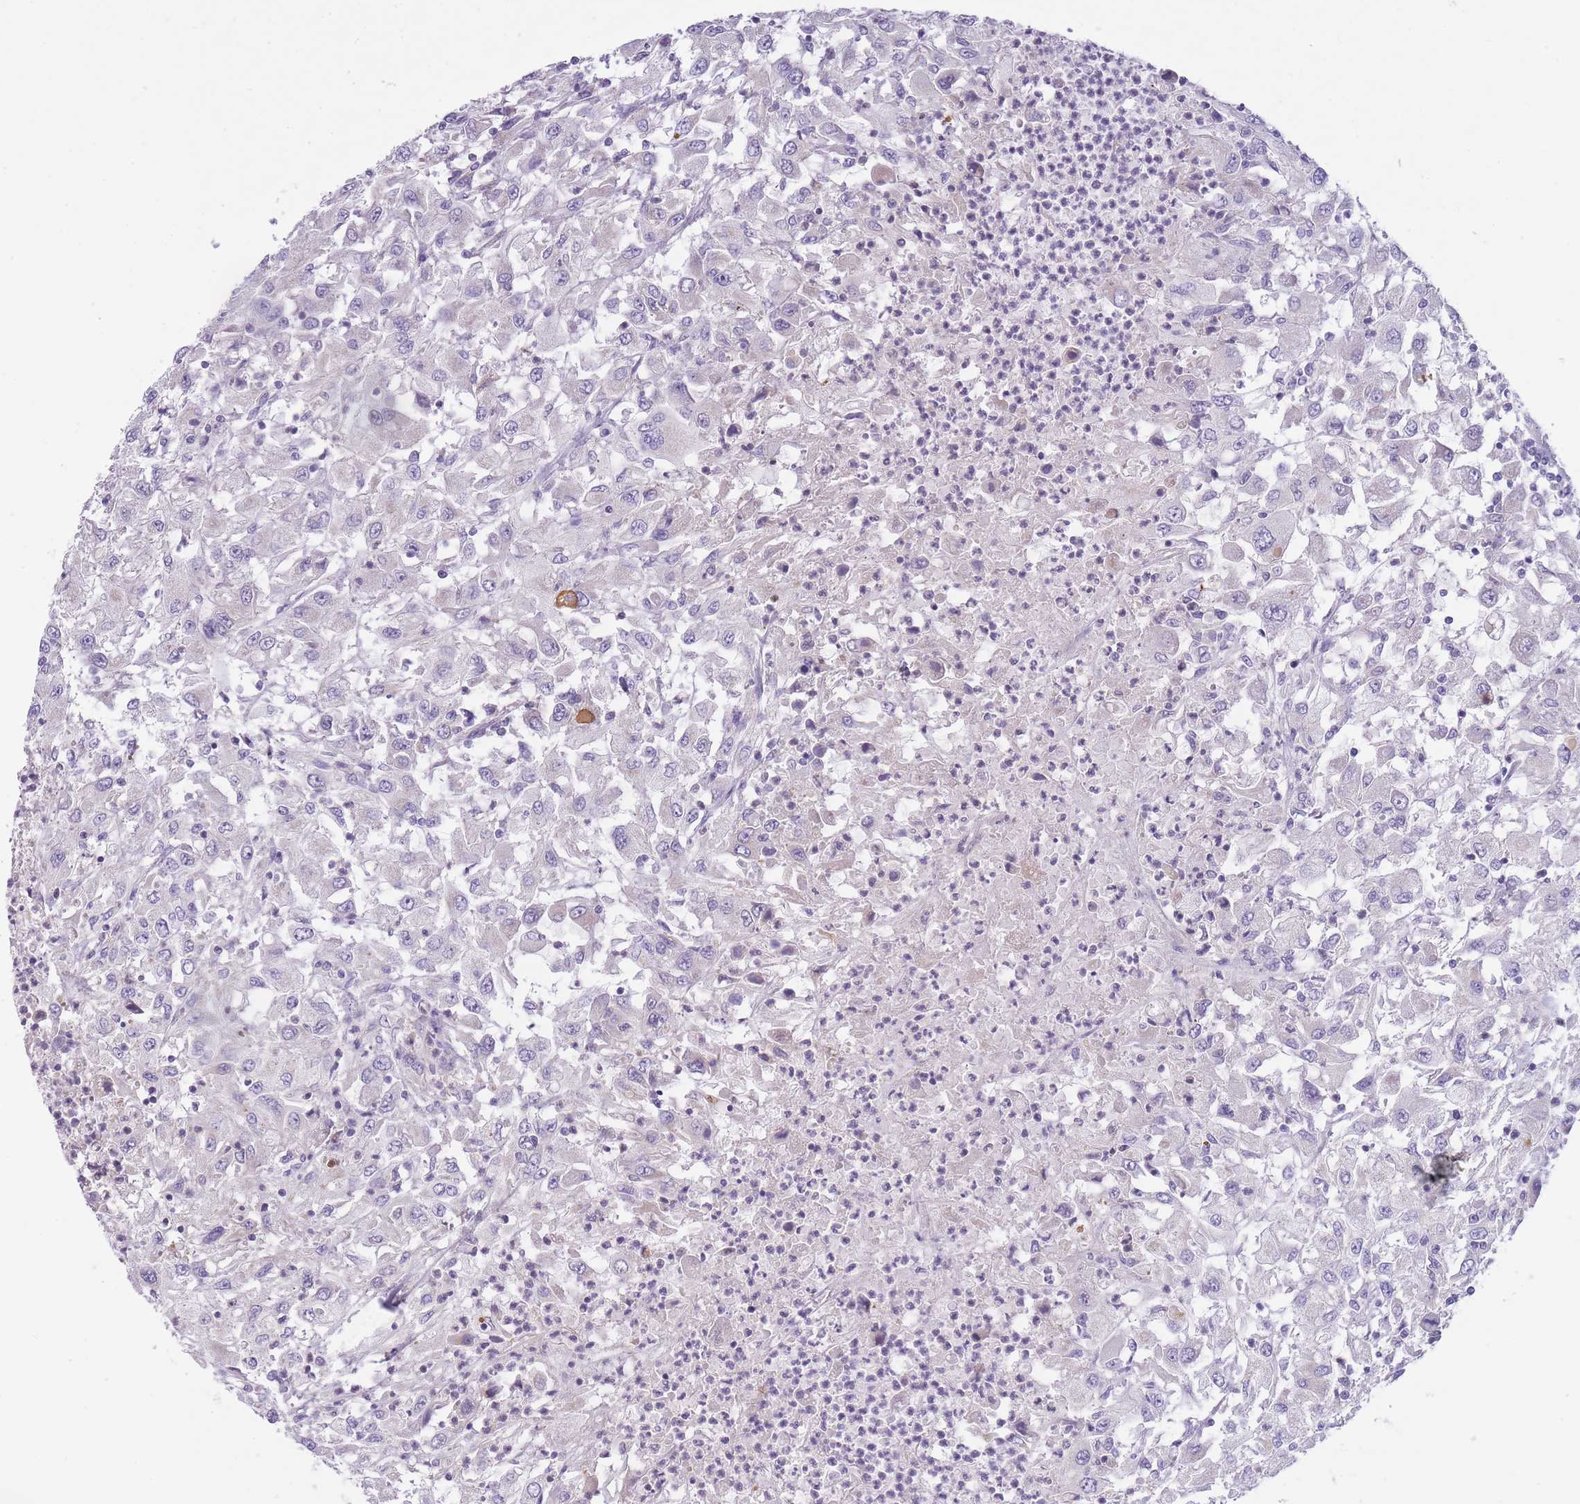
{"staining": {"intensity": "negative", "quantity": "none", "location": "none"}, "tissue": "renal cancer", "cell_type": "Tumor cells", "image_type": "cancer", "snomed": [{"axis": "morphology", "description": "Adenocarcinoma, NOS"}, {"axis": "topography", "description": "Kidney"}], "caption": "Renal adenocarcinoma was stained to show a protein in brown. There is no significant expression in tumor cells.", "gene": "REV1", "patient": {"sex": "female", "age": 67}}